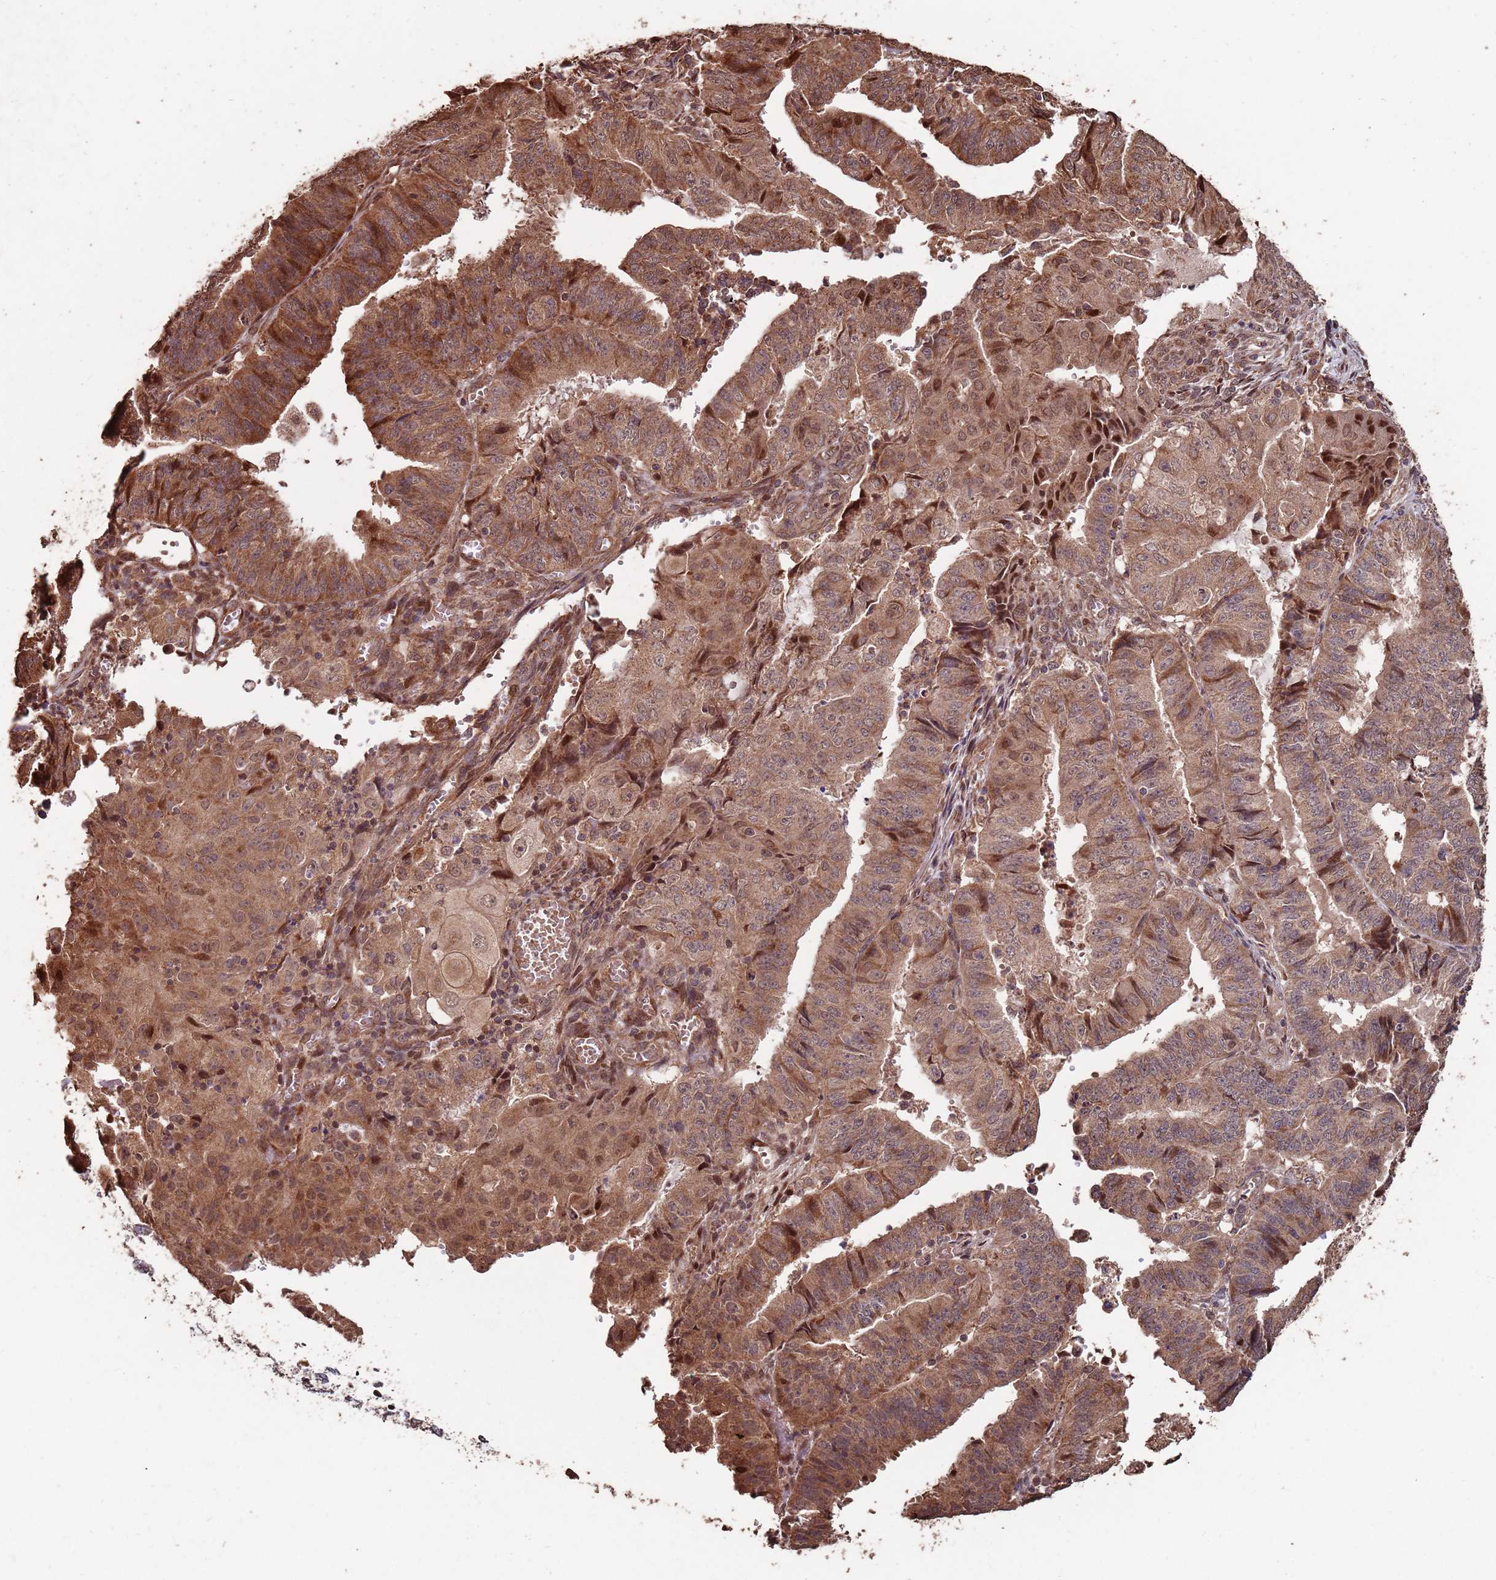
{"staining": {"intensity": "moderate", "quantity": ">75%", "location": "cytoplasmic/membranous,nuclear"}, "tissue": "endometrial cancer", "cell_type": "Tumor cells", "image_type": "cancer", "snomed": [{"axis": "morphology", "description": "Adenocarcinoma, NOS"}, {"axis": "topography", "description": "Endometrium"}], "caption": "Endometrial cancer (adenocarcinoma) stained with a brown dye exhibits moderate cytoplasmic/membranous and nuclear positive staining in approximately >75% of tumor cells.", "gene": "PRR7", "patient": {"sex": "female", "age": 56}}